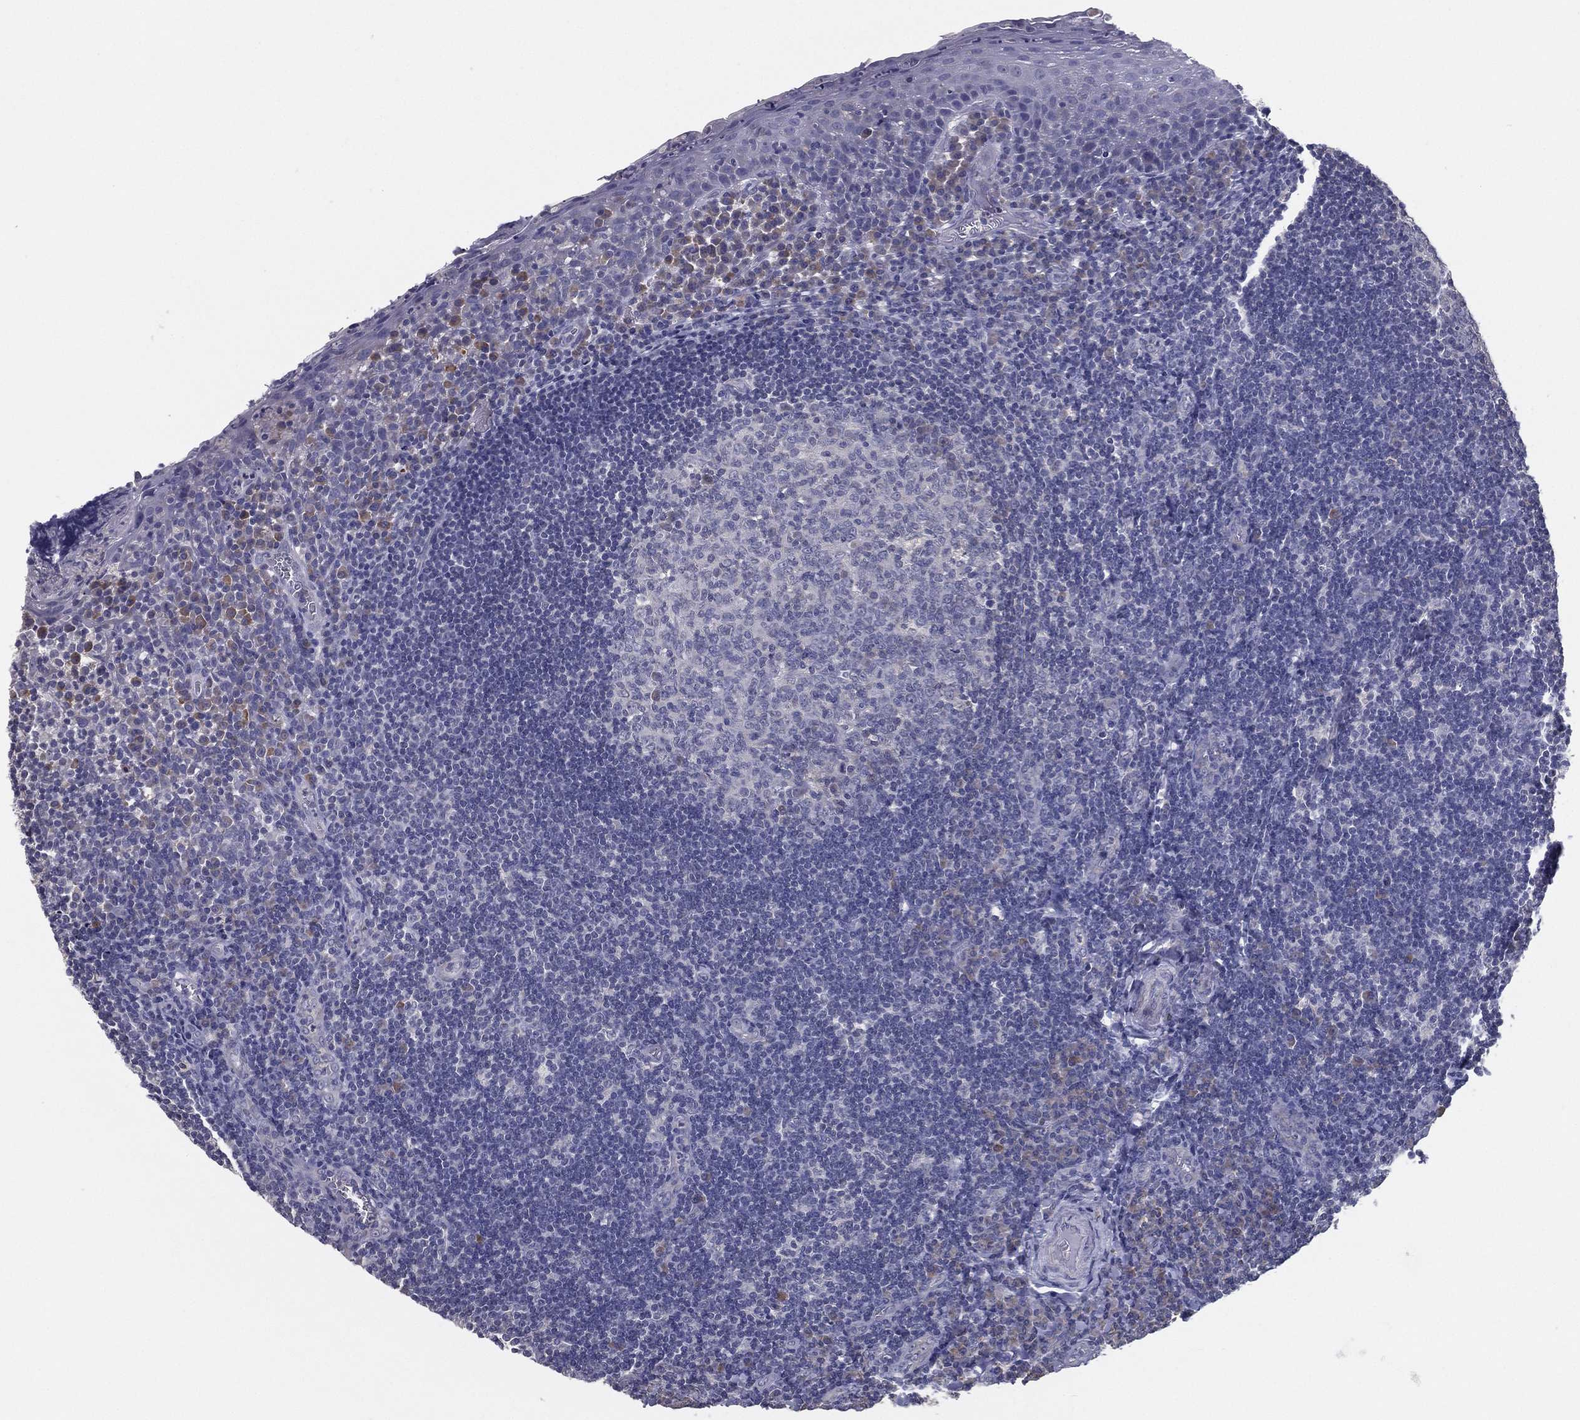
{"staining": {"intensity": "negative", "quantity": "none", "location": "none"}, "tissue": "tonsil", "cell_type": "Germinal center cells", "image_type": "normal", "snomed": [{"axis": "morphology", "description": "Normal tissue, NOS"}, {"axis": "morphology", "description": "Inflammation, NOS"}, {"axis": "topography", "description": "Tonsil"}], "caption": "Immunohistochemistry photomicrograph of benign tonsil: human tonsil stained with DAB (3,3'-diaminobenzidine) exhibits no significant protein staining in germinal center cells. (DAB (3,3'-diaminobenzidine) IHC, high magnification).", "gene": "PCSK1", "patient": {"sex": "female", "age": 31}}